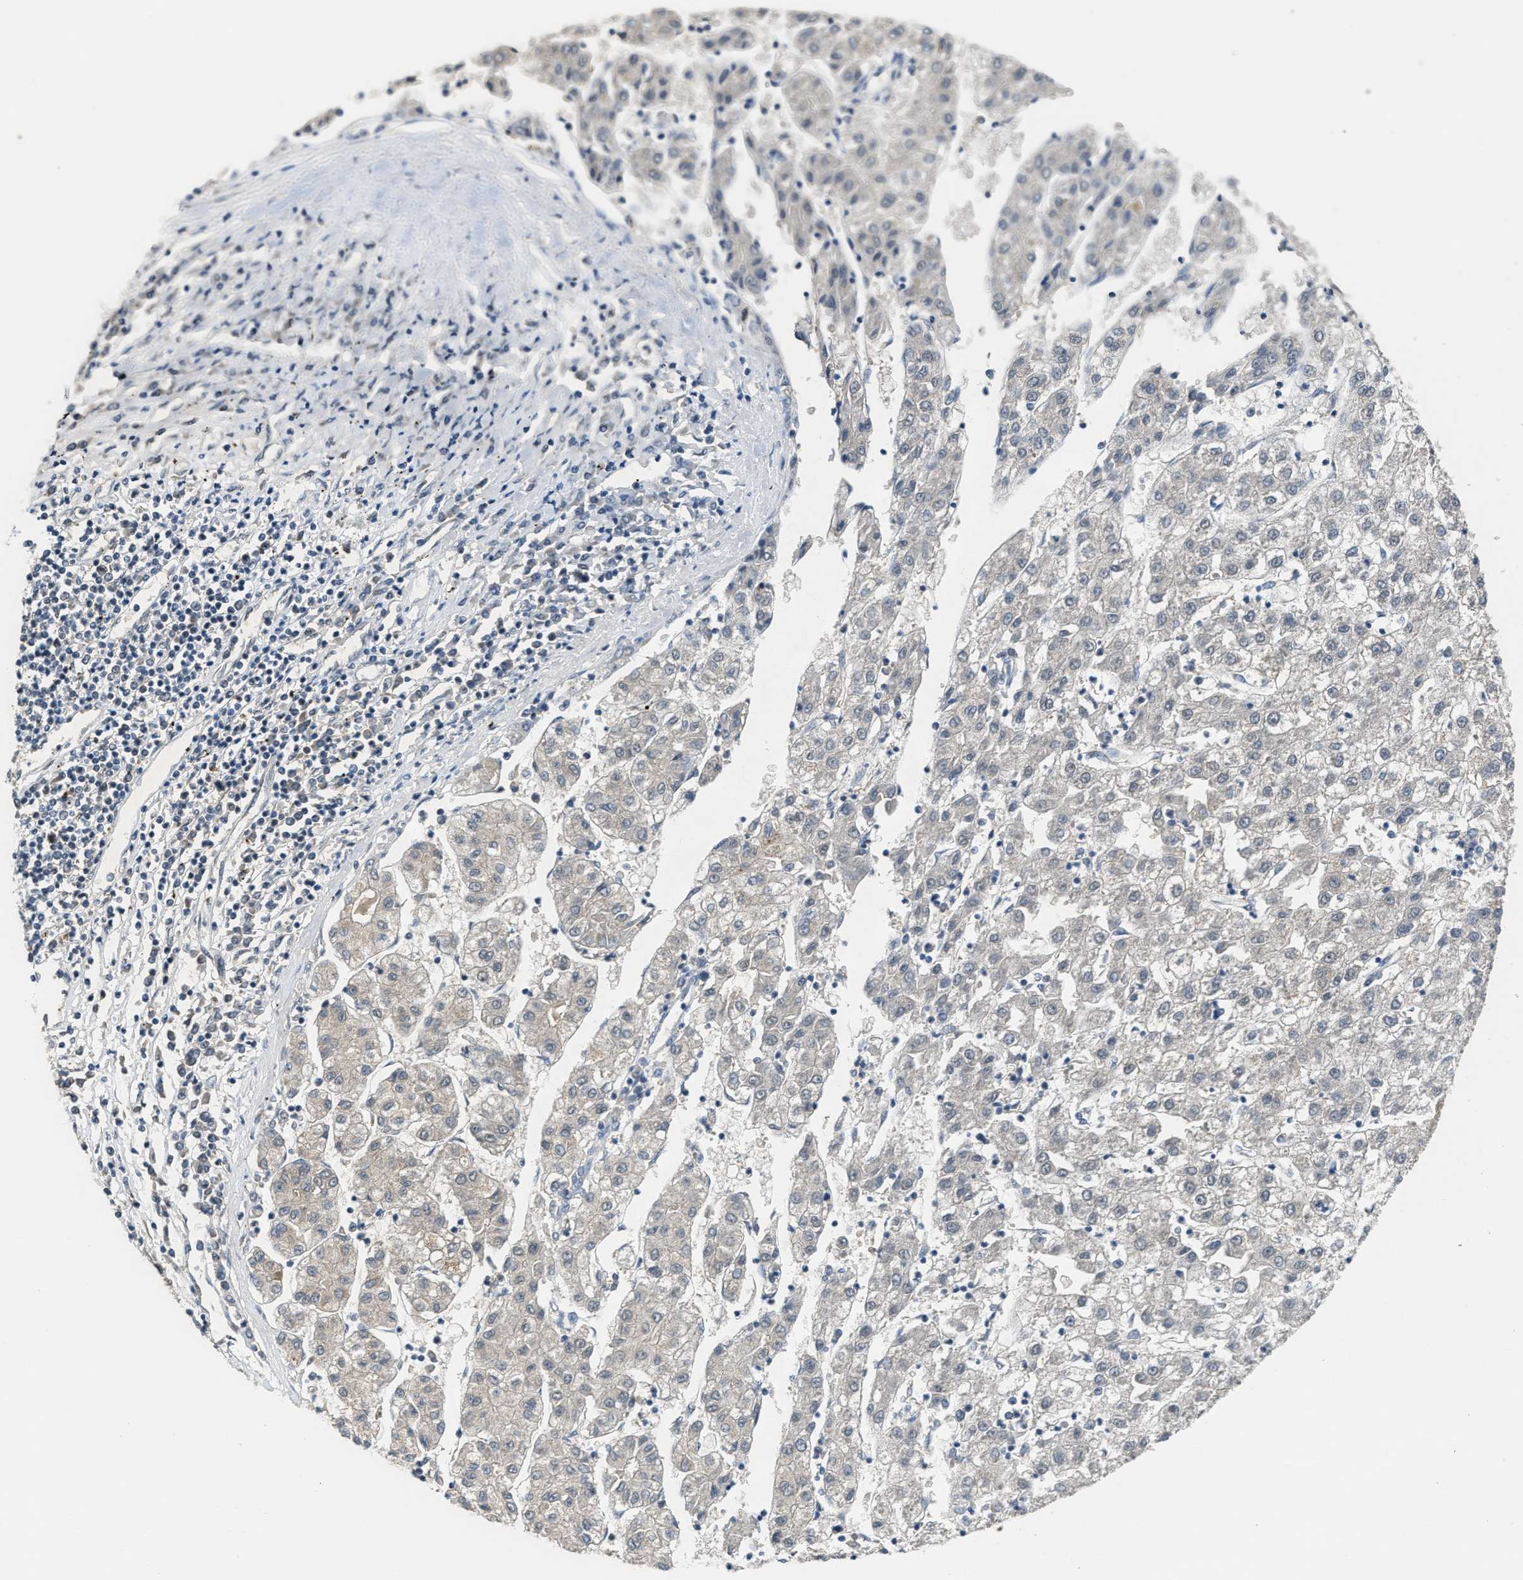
{"staining": {"intensity": "weak", "quantity": "<25%", "location": "cytoplasmic/membranous"}, "tissue": "liver cancer", "cell_type": "Tumor cells", "image_type": "cancer", "snomed": [{"axis": "morphology", "description": "Carcinoma, Hepatocellular, NOS"}, {"axis": "topography", "description": "Liver"}], "caption": "A photomicrograph of human liver cancer (hepatocellular carcinoma) is negative for staining in tumor cells.", "gene": "KIF24", "patient": {"sex": "male", "age": 72}}